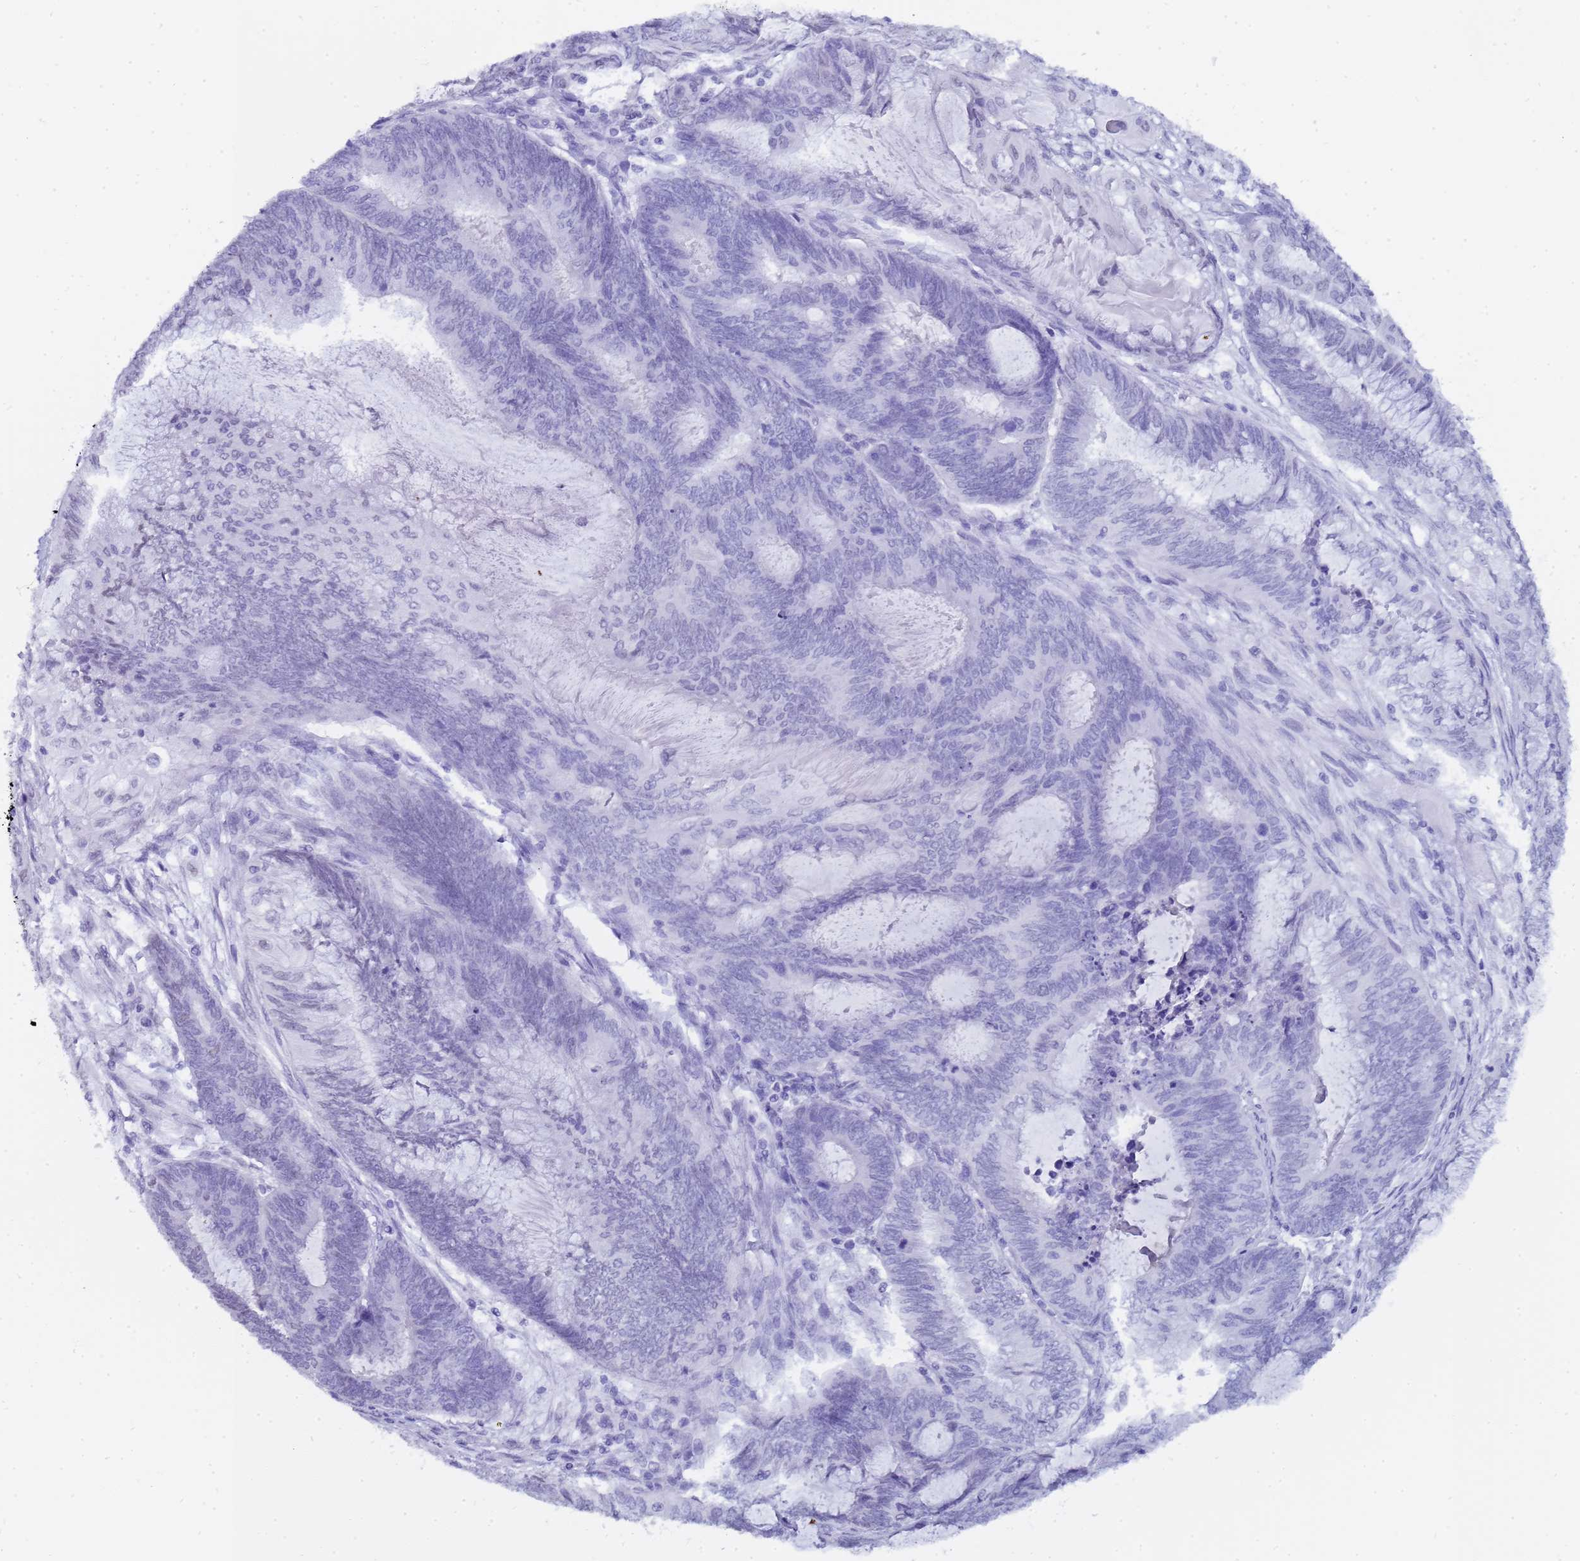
{"staining": {"intensity": "negative", "quantity": "none", "location": "none"}, "tissue": "endometrial cancer", "cell_type": "Tumor cells", "image_type": "cancer", "snomed": [{"axis": "morphology", "description": "Adenocarcinoma, NOS"}, {"axis": "topography", "description": "Uterus"}, {"axis": "topography", "description": "Endometrium"}], "caption": "Immunohistochemical staining of endometrial cancer displays no significant positivity in tumor cells.", "gene": "CTRC", "patient": {"sex": "female", "age": 70}}